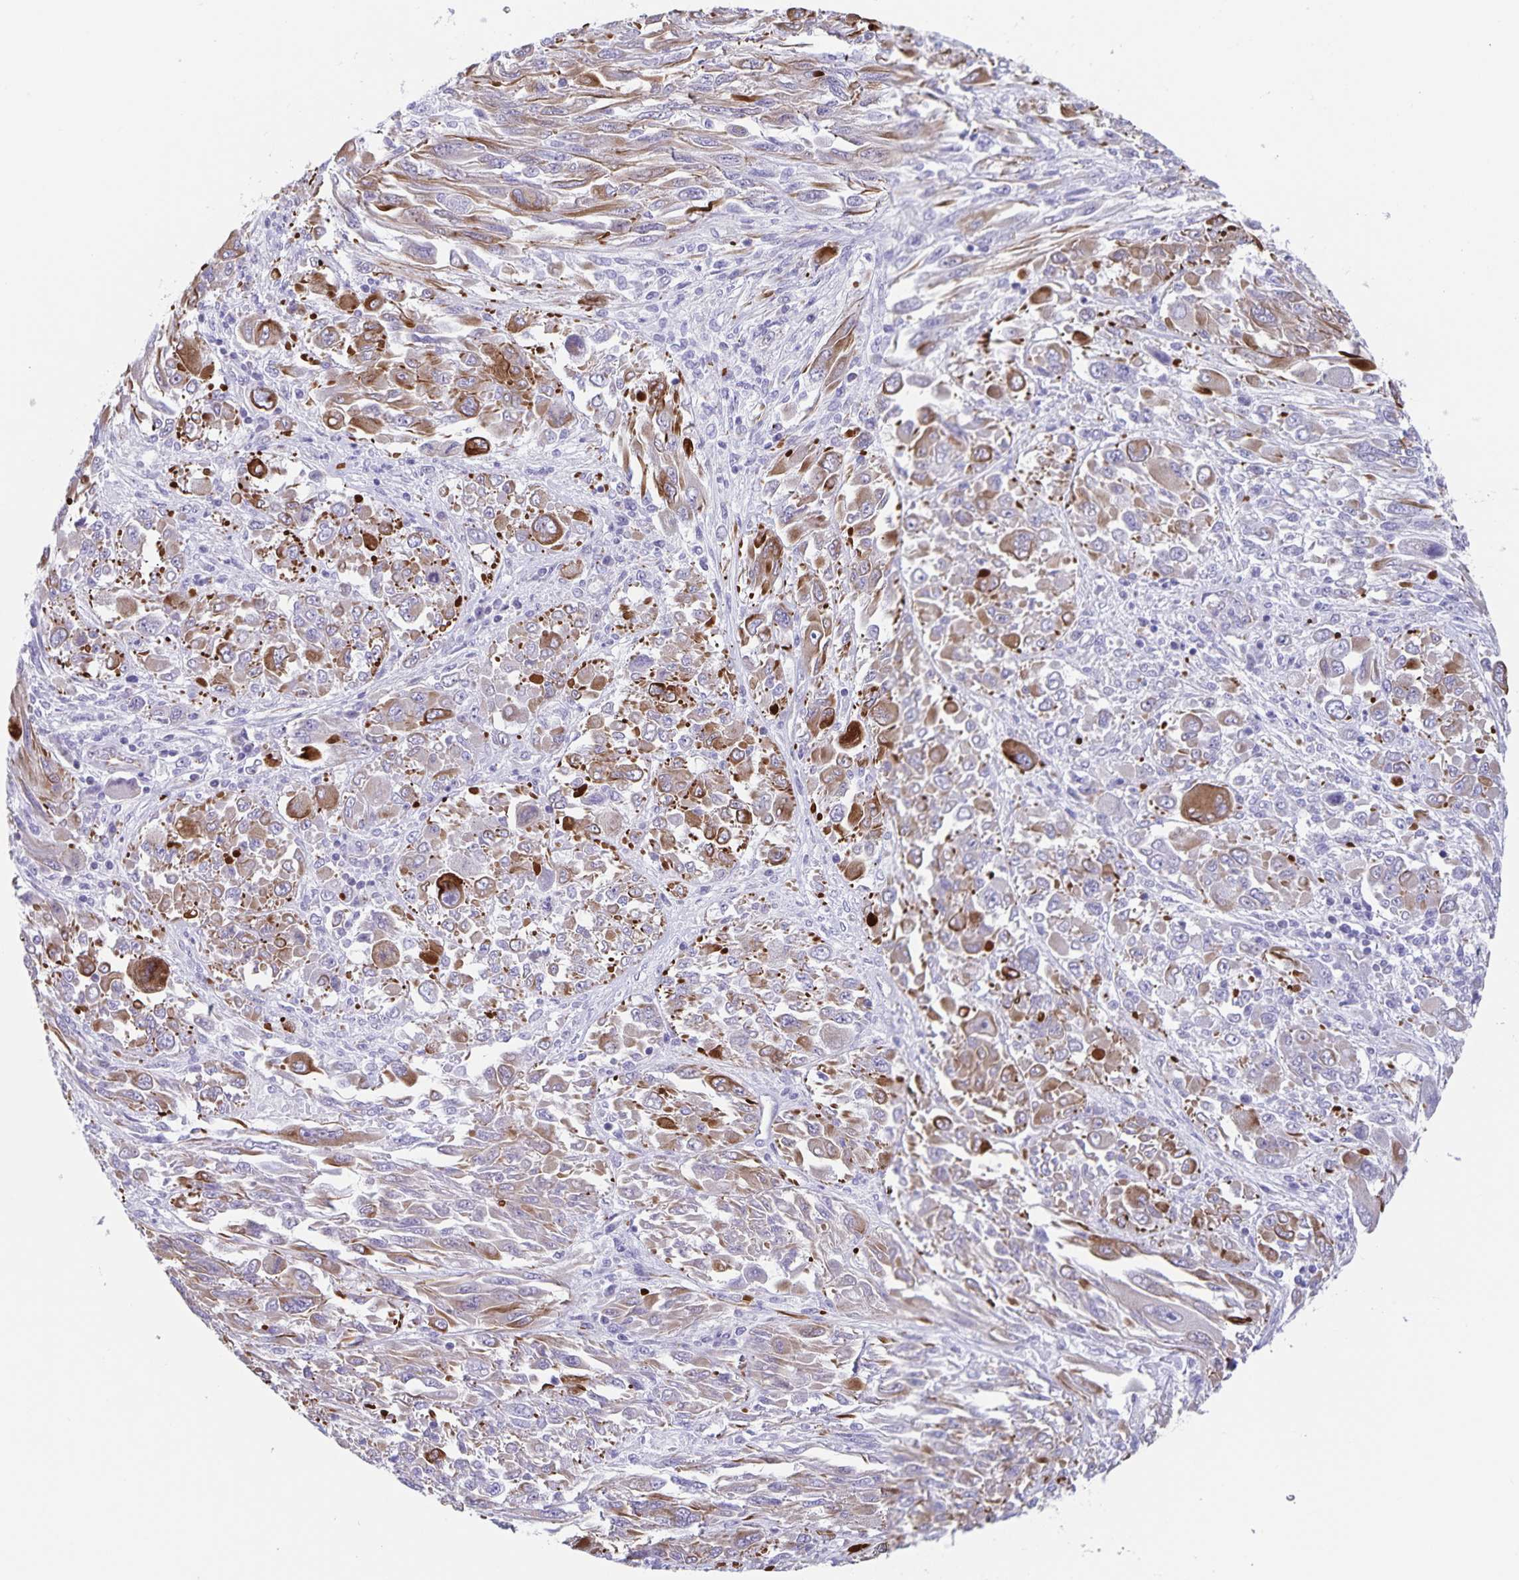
{"staining": {"intensity": "moderate", "quantity": "25%-75%", "location": "cytoplasmic/membranous"}, "tissue": "melanoma", "cell_type": "Tumor cells", "image_type": "cancer", "snomed": [{"axis": "morphology", "description": "Malignant melanoma, NOS"}, {"axis": "topography", "description": "Skin"}], "caption": "Moderate cytoplasmic/membranous staining for a protein is identified in about 25%-75% of tumor cells of melanoma using immunohistochemistry.", "gene": "SYNM", "patient": {"sex": "female", "age": 91}}